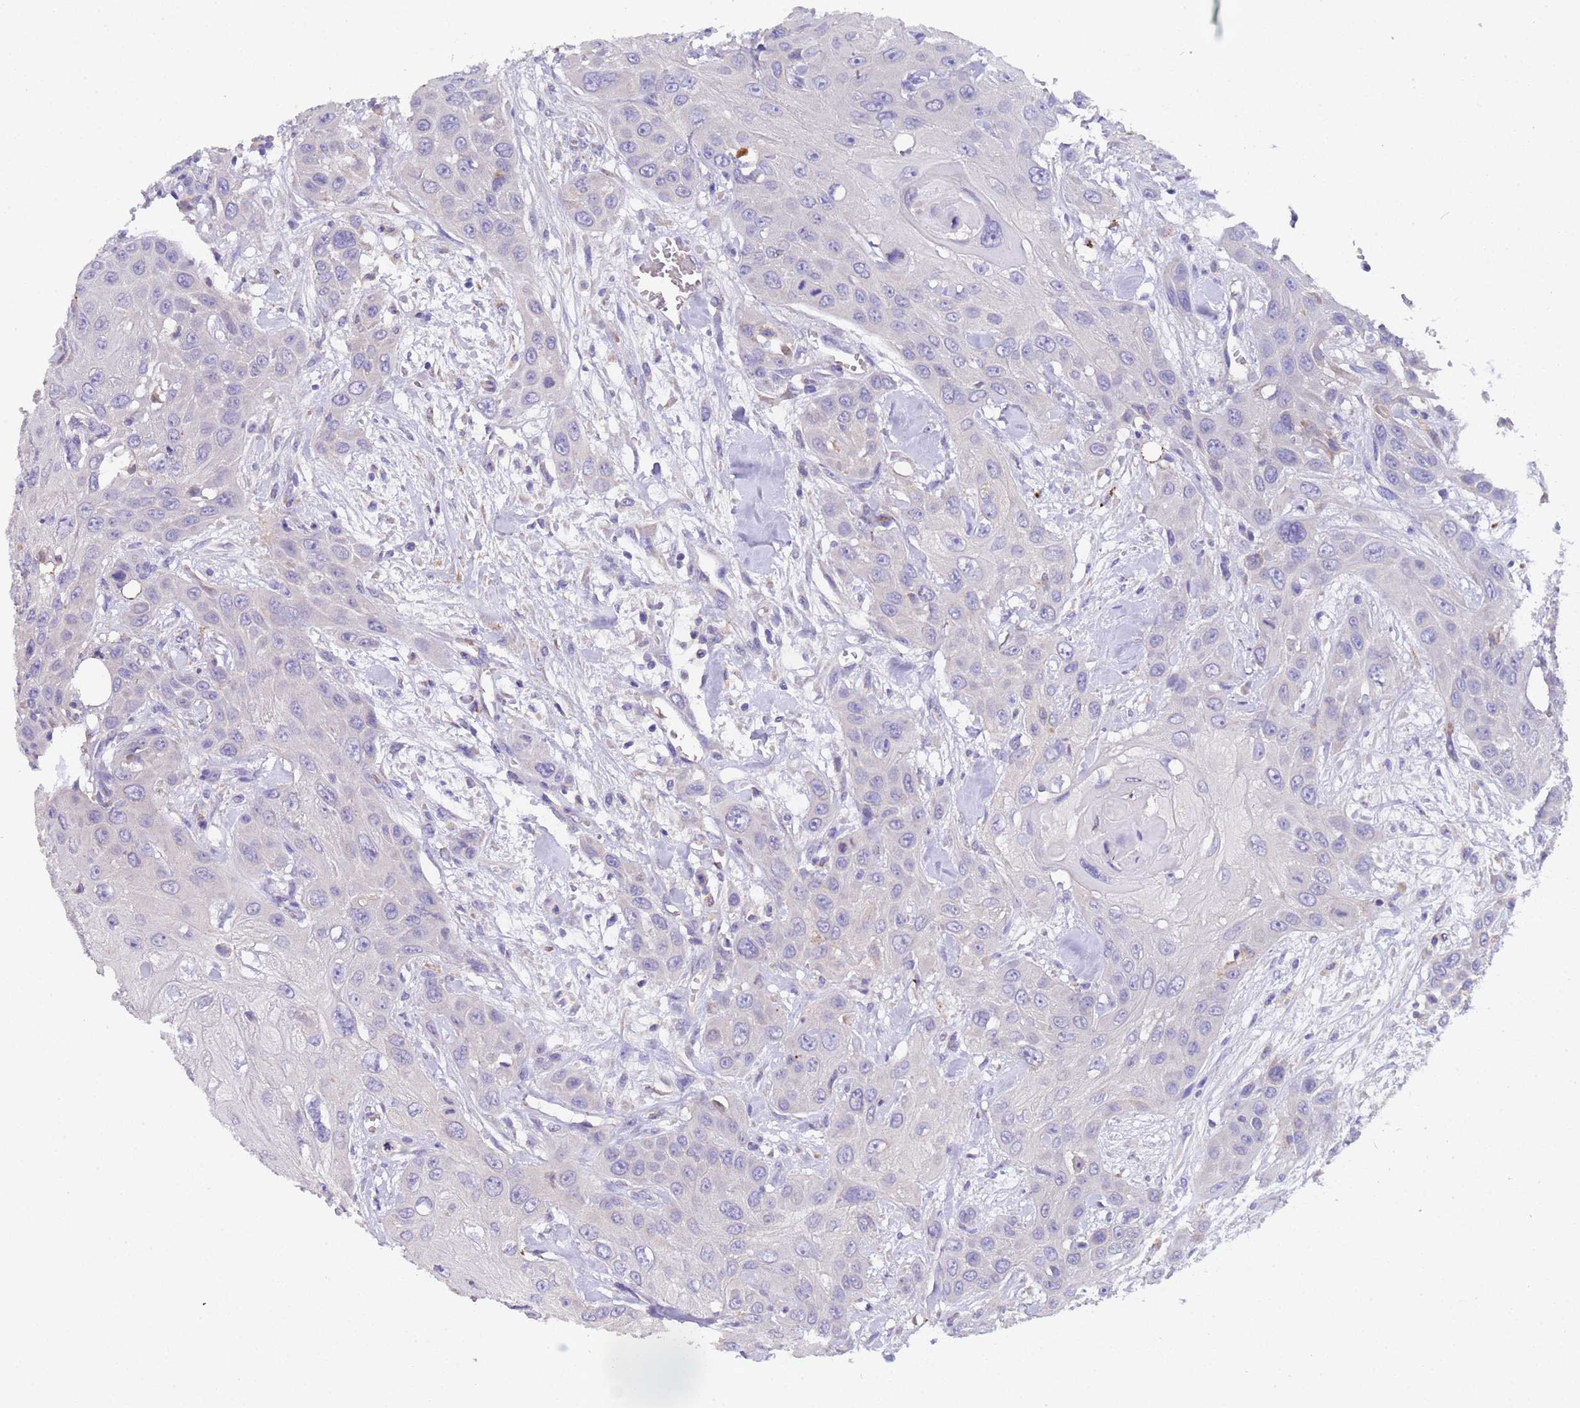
{"staining": {"intensity": "negative", "quantity": "none", "location": "none"}, "tissue": "head and neck cancer", "cell_type": "Tumor cells", "image_type": "cancer", "snomed": [{"axis": "morphology", "description": "Squamous cell carcinoma, NOS"}, {"axis": "topography", "description": "Head-Neck"}], "caption": "This is an IHC photomicrograph of head and neck cancer (squamous cell carcinoma). There is no staining in tumor cells.", "gene": "SLC24A3", "patient": {"sex": "male", "age": 81}}